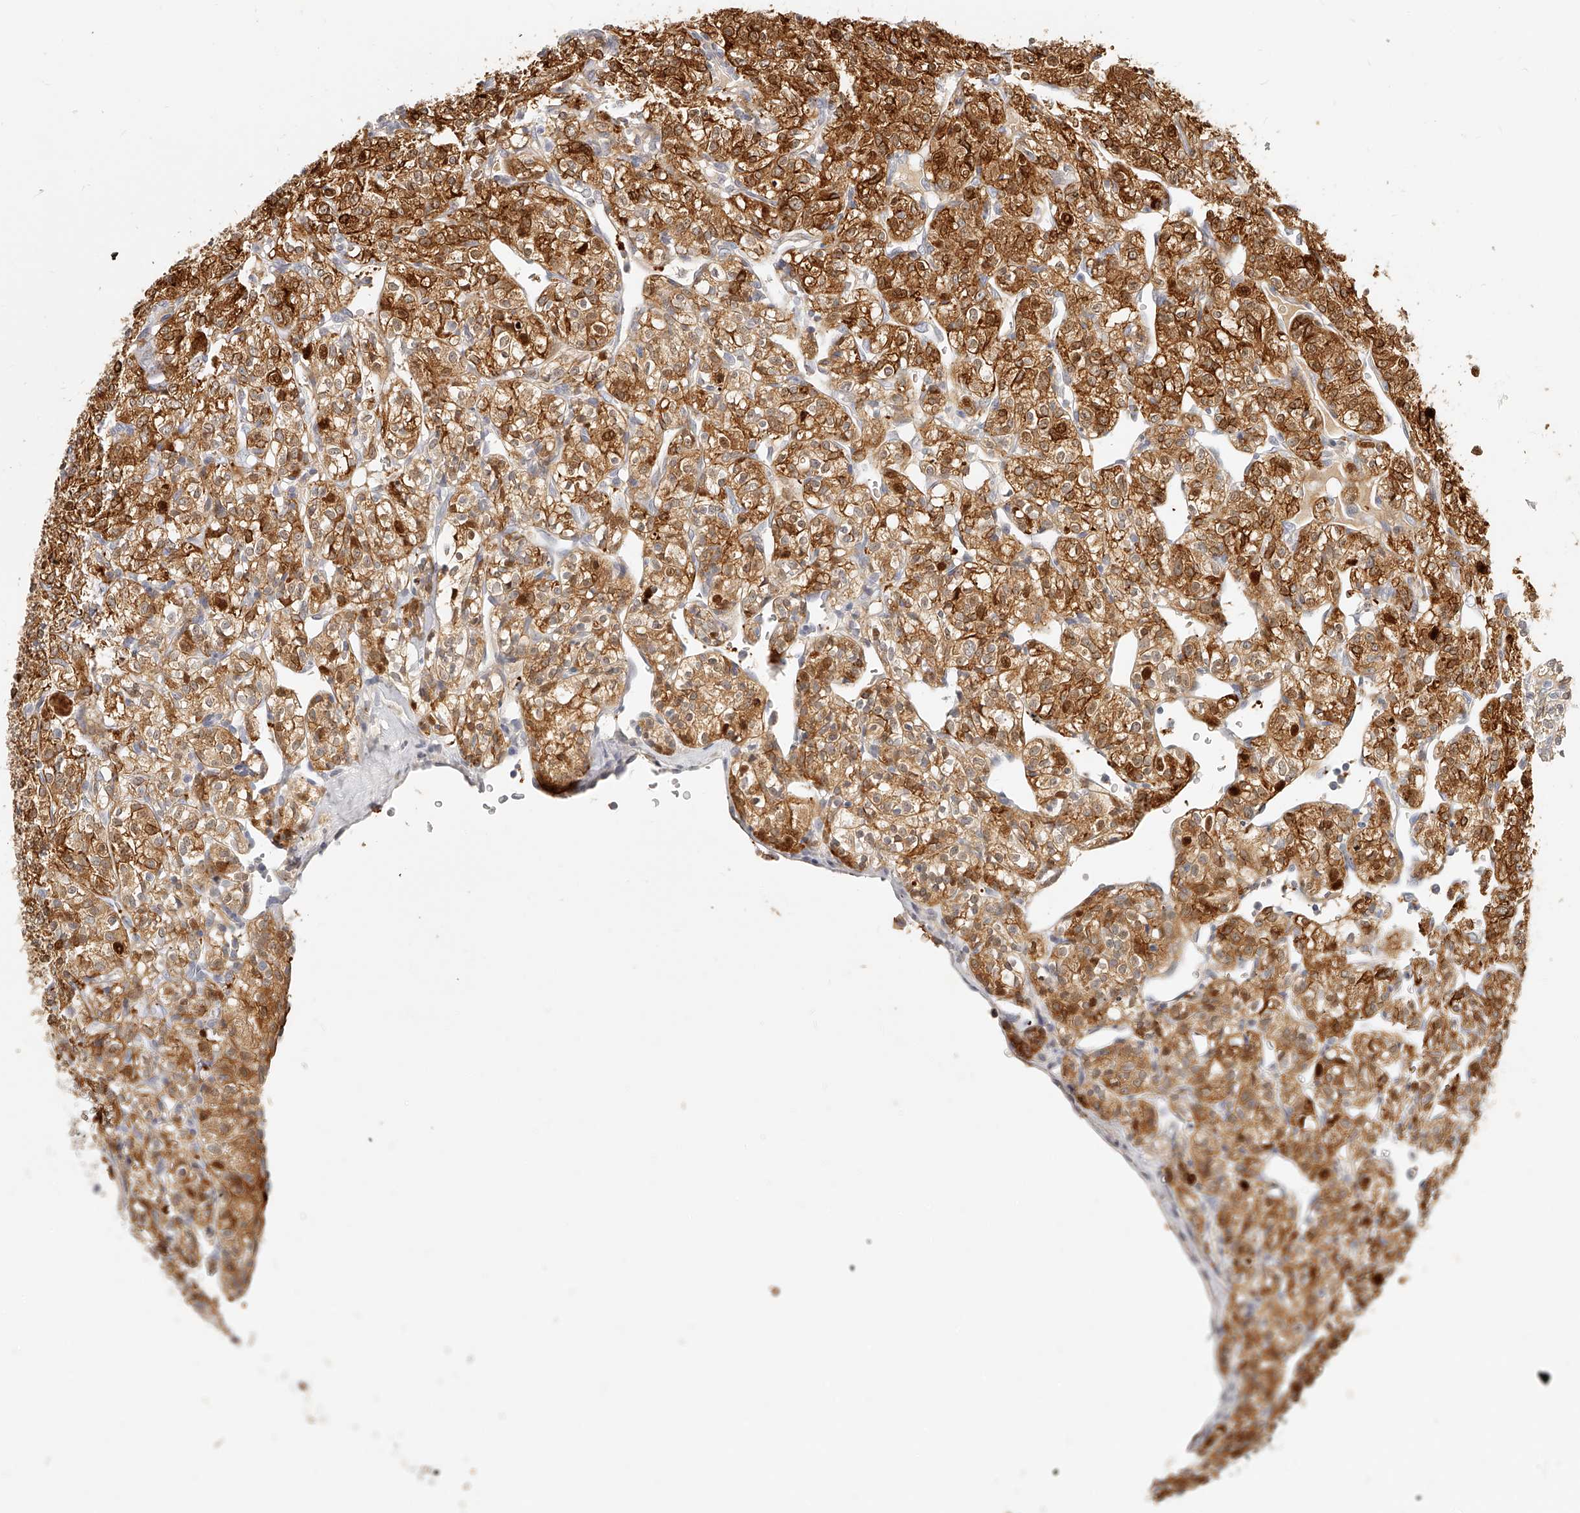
{"staining": {"intensity": "moderate", "quantity": ">75%", "location": "cytoplasmic/membranous"}, "tissue": "renal cancer", "cell_type": "Tumor cells", "image_type": "cancer", "snomed": [{"axis": "morphology", "description": "Adenocarcinoma, NOS"}, {"axis": "topography", "description": "Kidney"}], "caption": "Approximately >75% of tumor cells in human adenocarcinoma (renal) exhibit moderate cytoplasmic/membranous protein staining as visualized by brown immunohistochemical staining.", "gene": "ITGB3", "patient": {"sex": "male", "age": 77}}